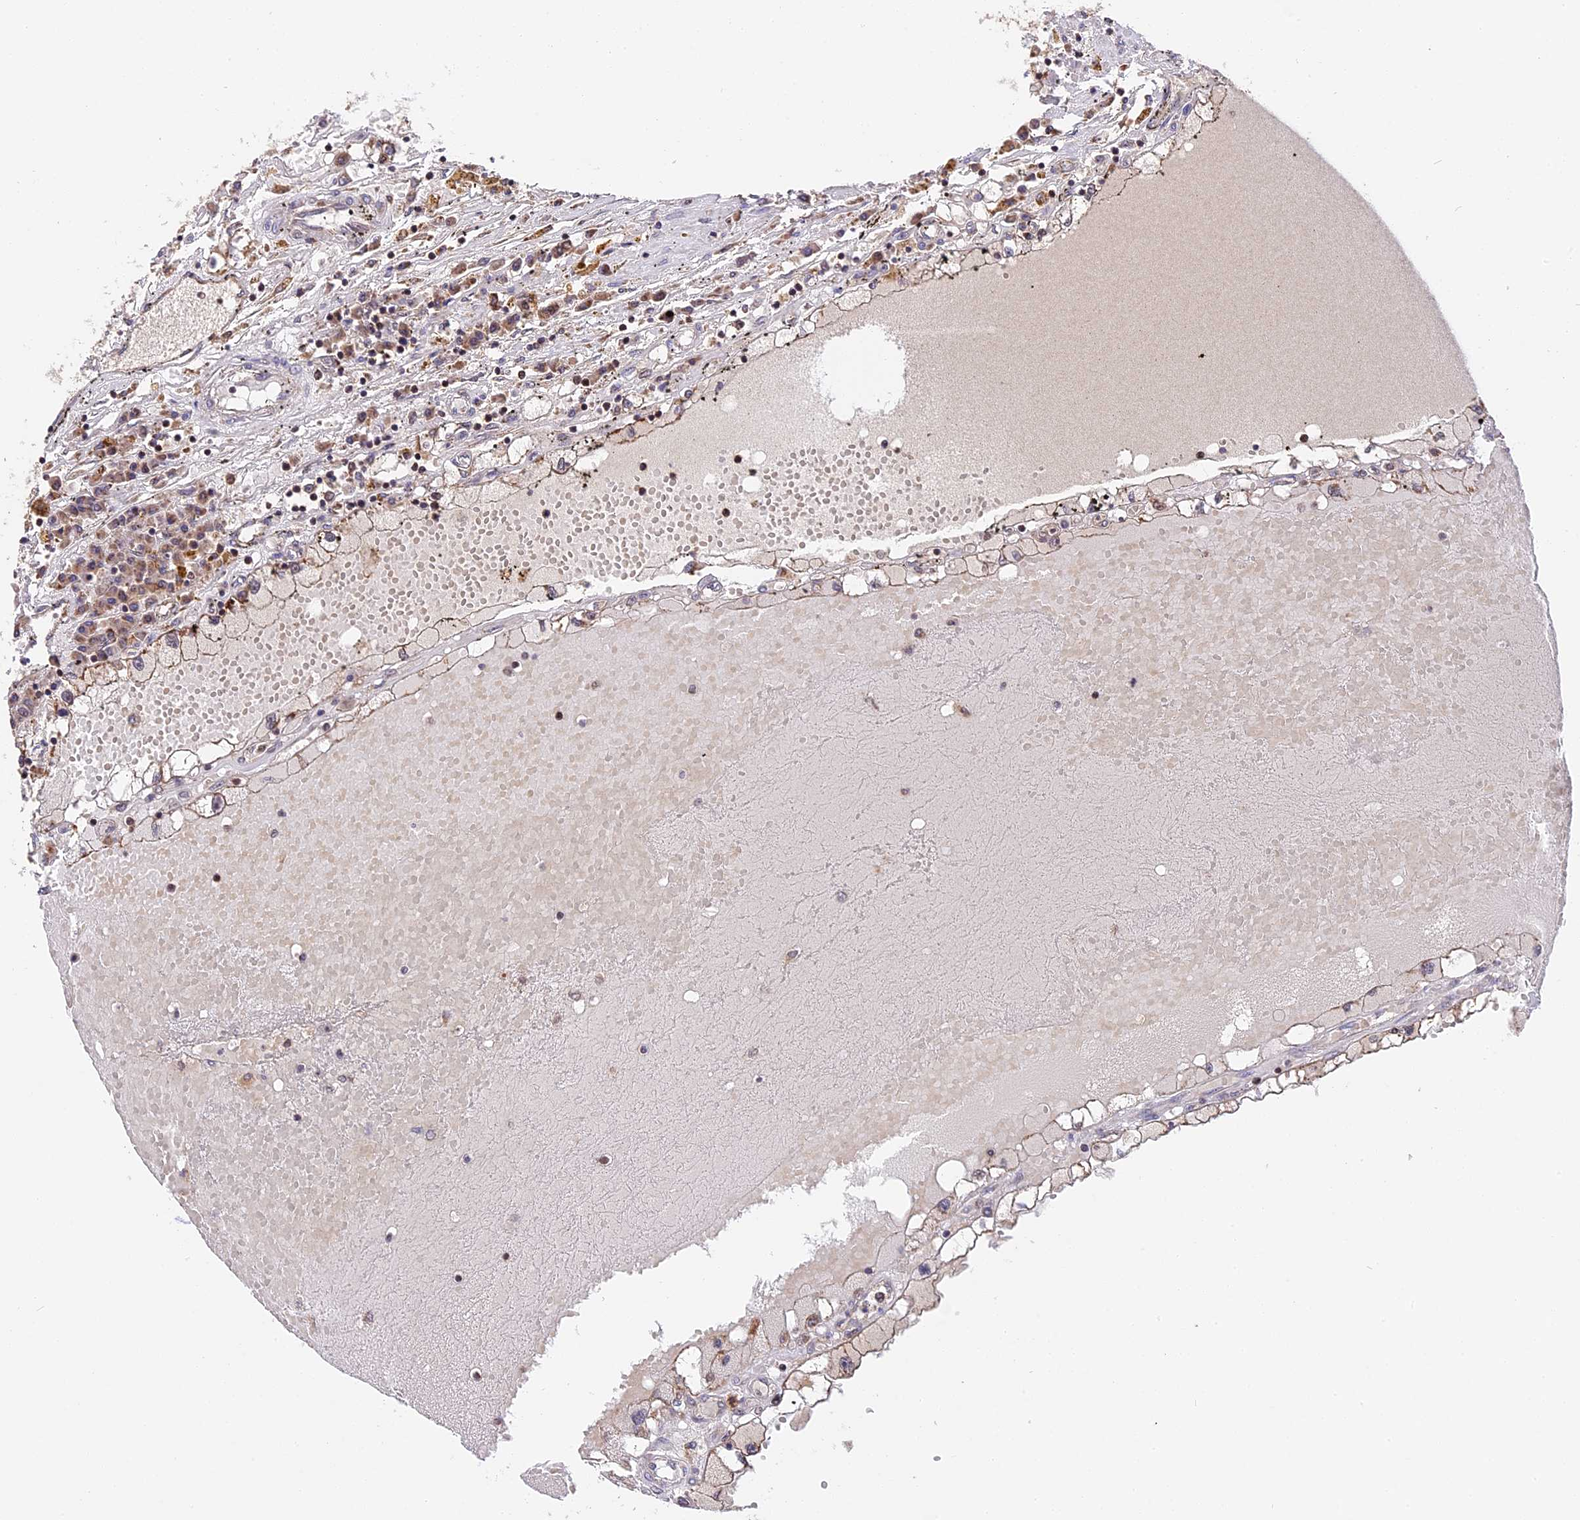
{"staining": {"intensity": "weak", "quantity": "25%-75%", "location": "cytoplasmic/membranous"}, "tissue": "renal cancer", "cell_type": "Tumor cells", "image_type": "cancer", "snomed": [{"axis": "morphology", "description": "Adenocarcinoma, NOS"}, {"axis": "topography", "description": "Kidney"}], "caption": "A histopathology image of human adenocarcinoma (renal) stained for a protein exhibits weak cytoplasmic/membranous brown staining in tumor cells. The staining was performed using DAB (3,3'-diaminobenzidine) to visualize the protein expression in brown, while the nuclei were stained in blue with hematoxylin (Magnification: 20x).", "gene": "RERGL", "patient": {"sex": "male", "age": 56}}